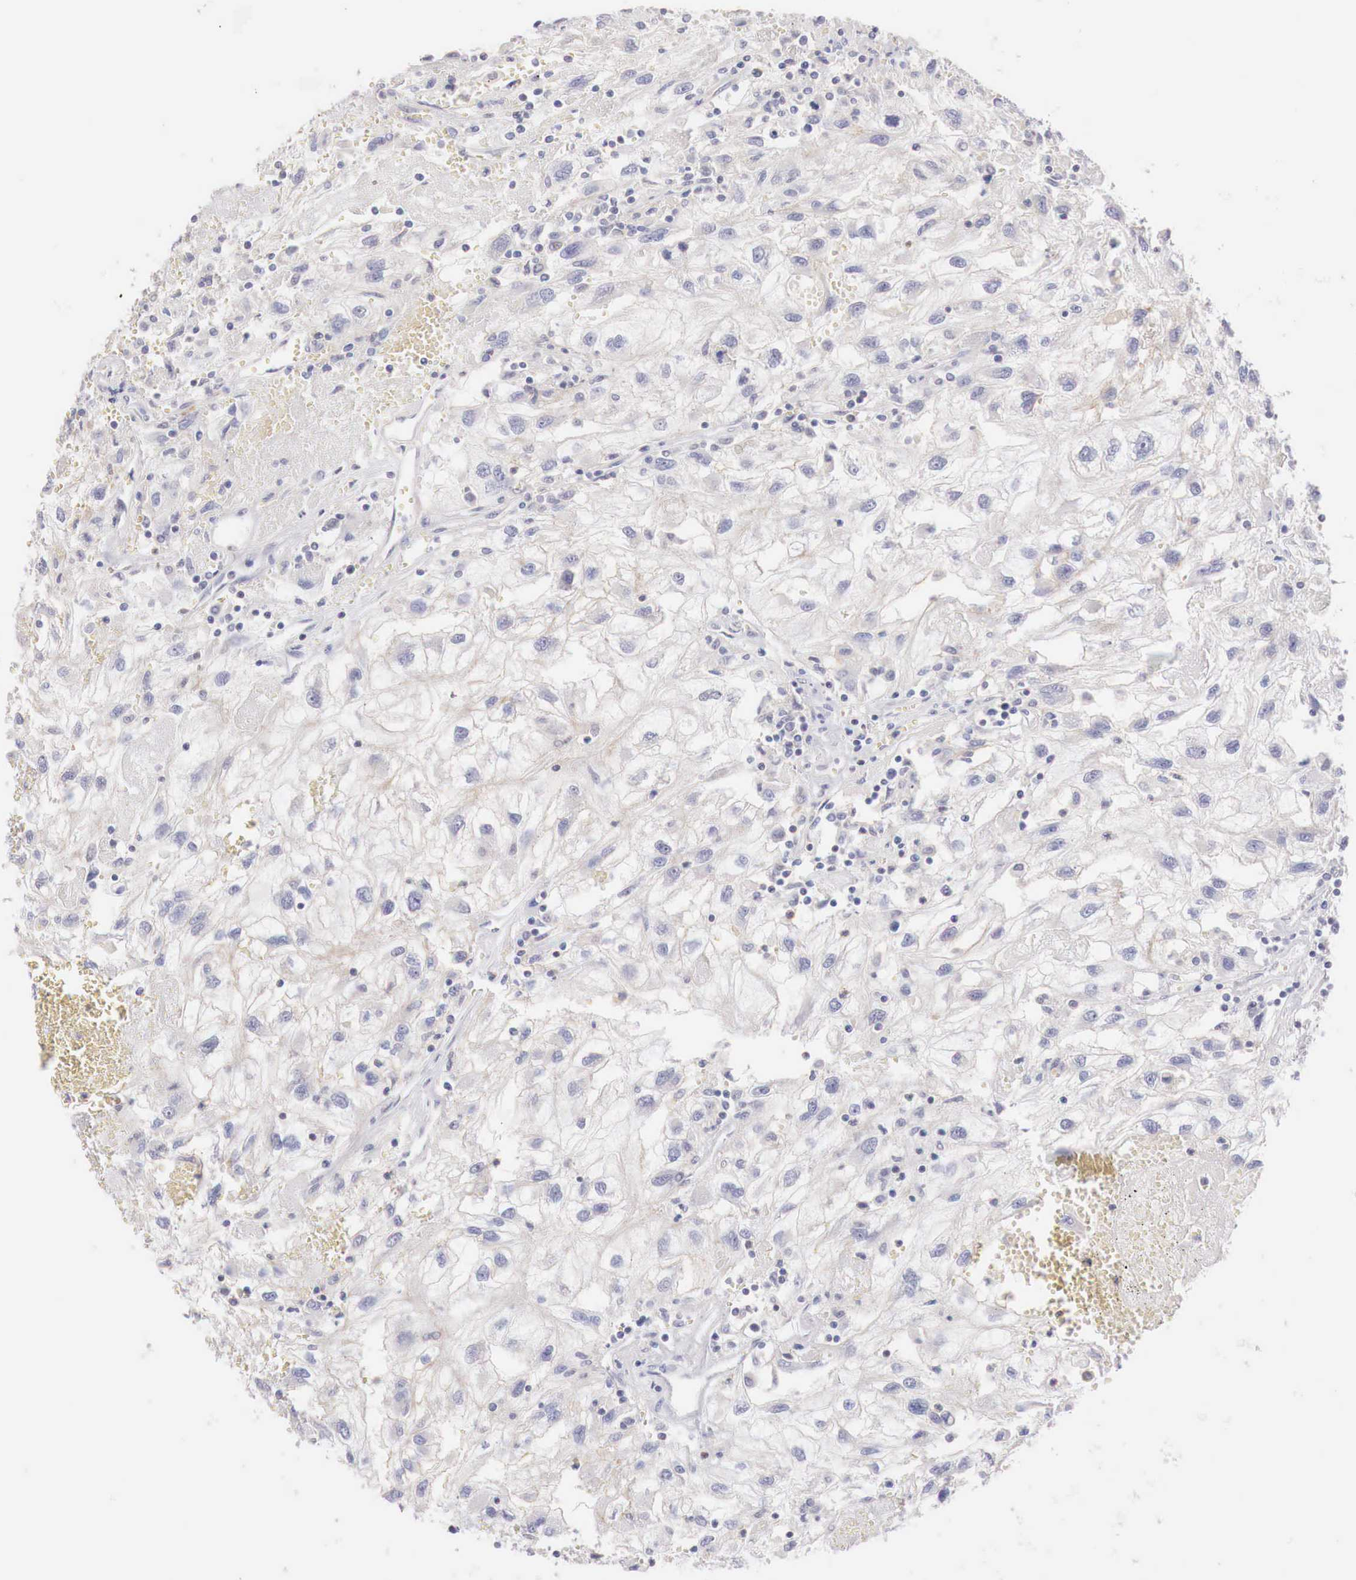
{"staining": {"intensity": "negative", "quantity": "none", "location": "none"}, "tissue": "renal cancer", "cell_type": "Tumor cells", "image_type": "cancer", "snomed": [{"axis": "morphology", "description": "Normal tissue, NOS"}, {"axis": "morphology", "description": "Adenocarcinoma, NOS"}, {"axis": "topography", "description": "Kidney"}], "caption": "This histopathology image is of adenocarcinoma (renal) stained with immunohistochemistry (IHC) to label a protein in brown with the nuclei are counter-stained blue. There is no staining in tumor cells. (Brightfield microscopy of DAB immunohistochemistry at high magnification).", "gene": "TRIM13", "patient": {"sex": "male", "age": 71}}